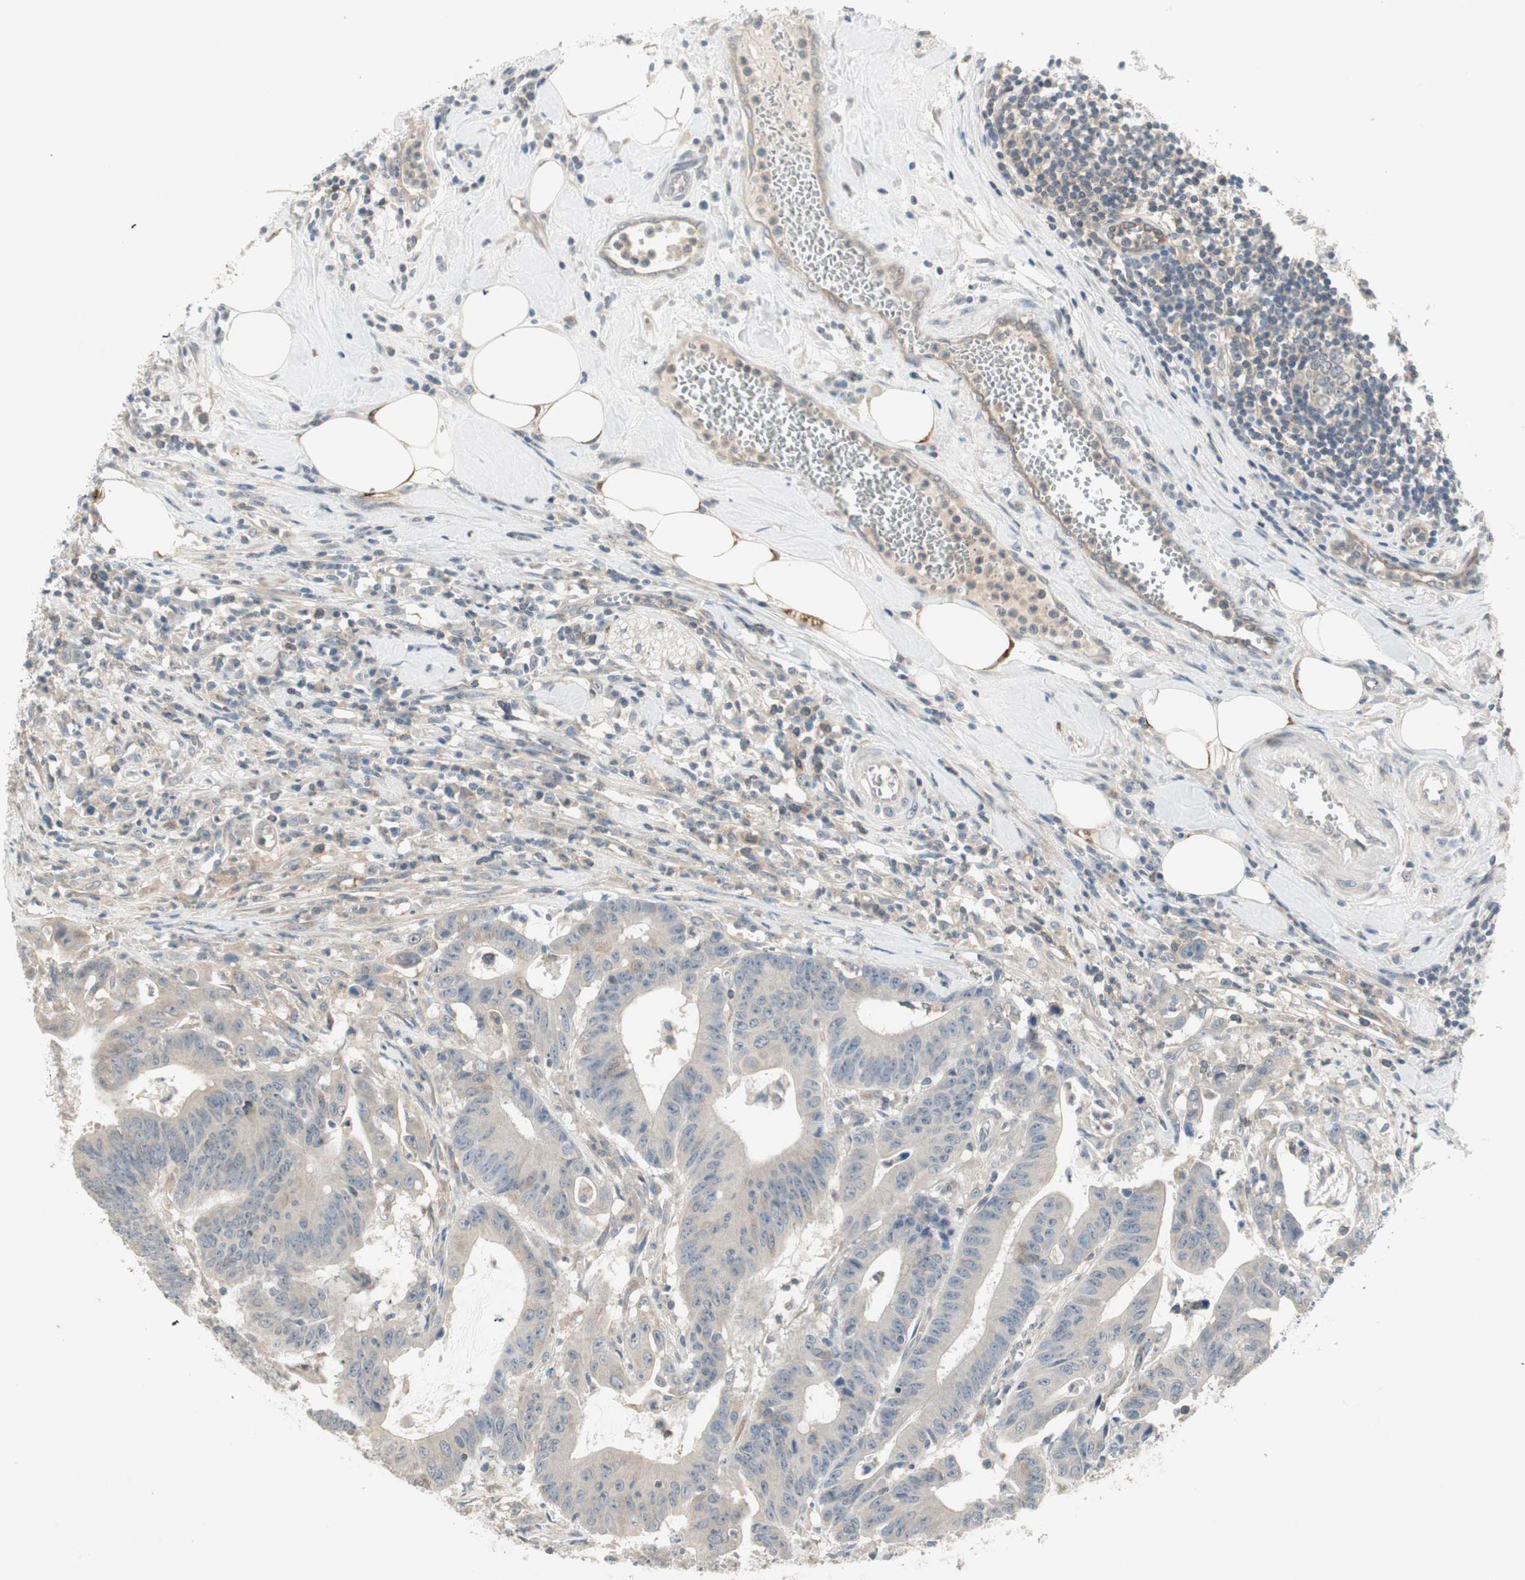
{"staining": {"intensity": "weak", "quantity": ">75%", "location": "cytoplasmic/membranous"}, "tissue": "colorectal cancer", "cell_type": "Tumor cells", "image_type": "cancer", "snomed": [{"axis": "morphology", "description": "Adenocarcinoma, NOS"}, {"axis": "topography", "description": "Colon"}], "caption": "Colorectal cancer was stained to show a protein in brown. There is low levels of weak cytoplasmic/membranous staining in approximately >75% of tumor cells.", "gene": "ZFP36", "patient": {"sex": "male", "age": 45}}